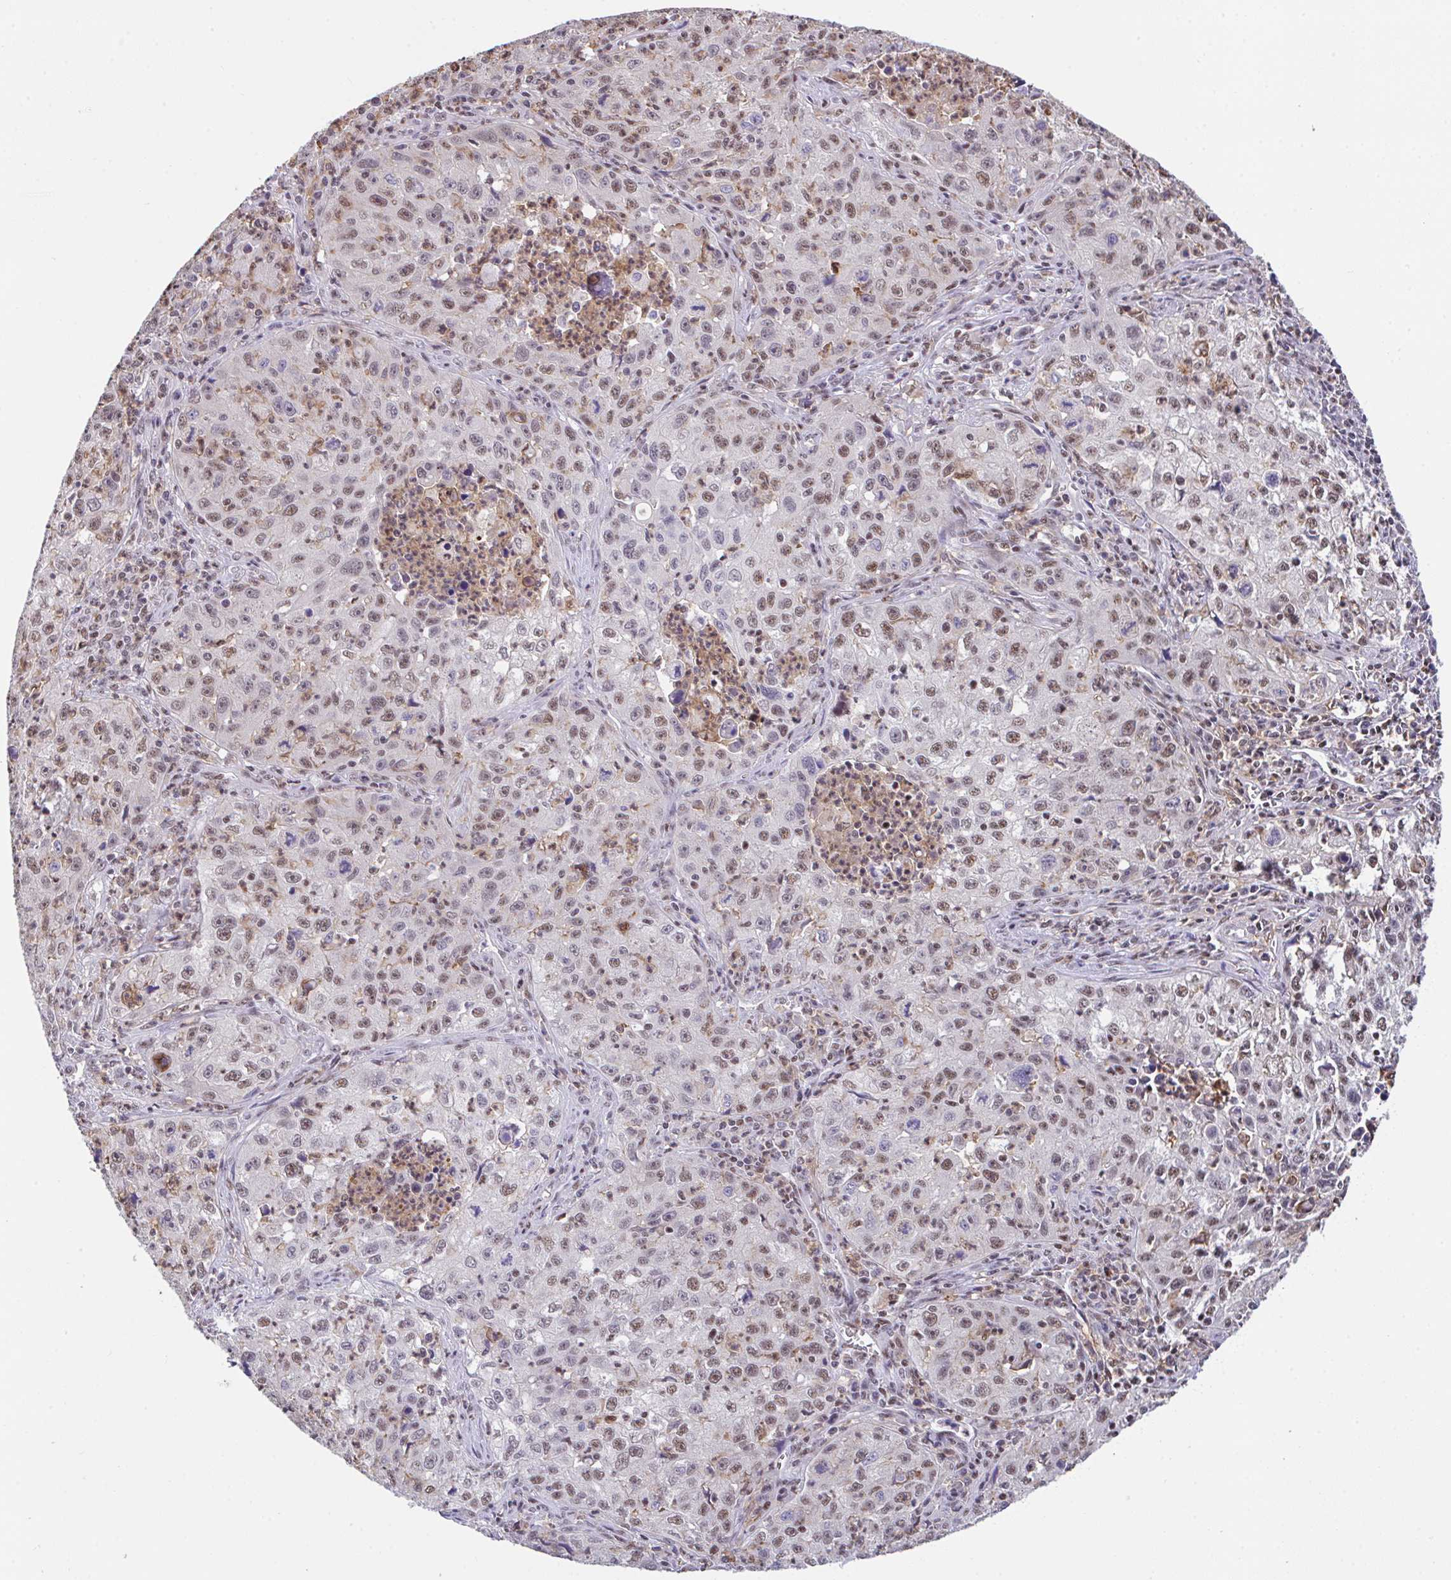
{"staining": {"intensity": "moderate", "quantity": "25%-75%", "location": "nuclear"}, "tissue": "lung cancer", "cell_type": "Tumor cells", "image_type": "cancer", "snomed": [{"axis": "morphology", "description": "Squamous cell carcinoma, NOS"}, {"axis": "topography", "description": "Lung"}], "caption": "This is an image of IHC staining of lung cancer, which shows moderate staining in the nuclear of tumor cells.", "gene": "OR6K3", "patient": {"sex": "male", "age": 71}}